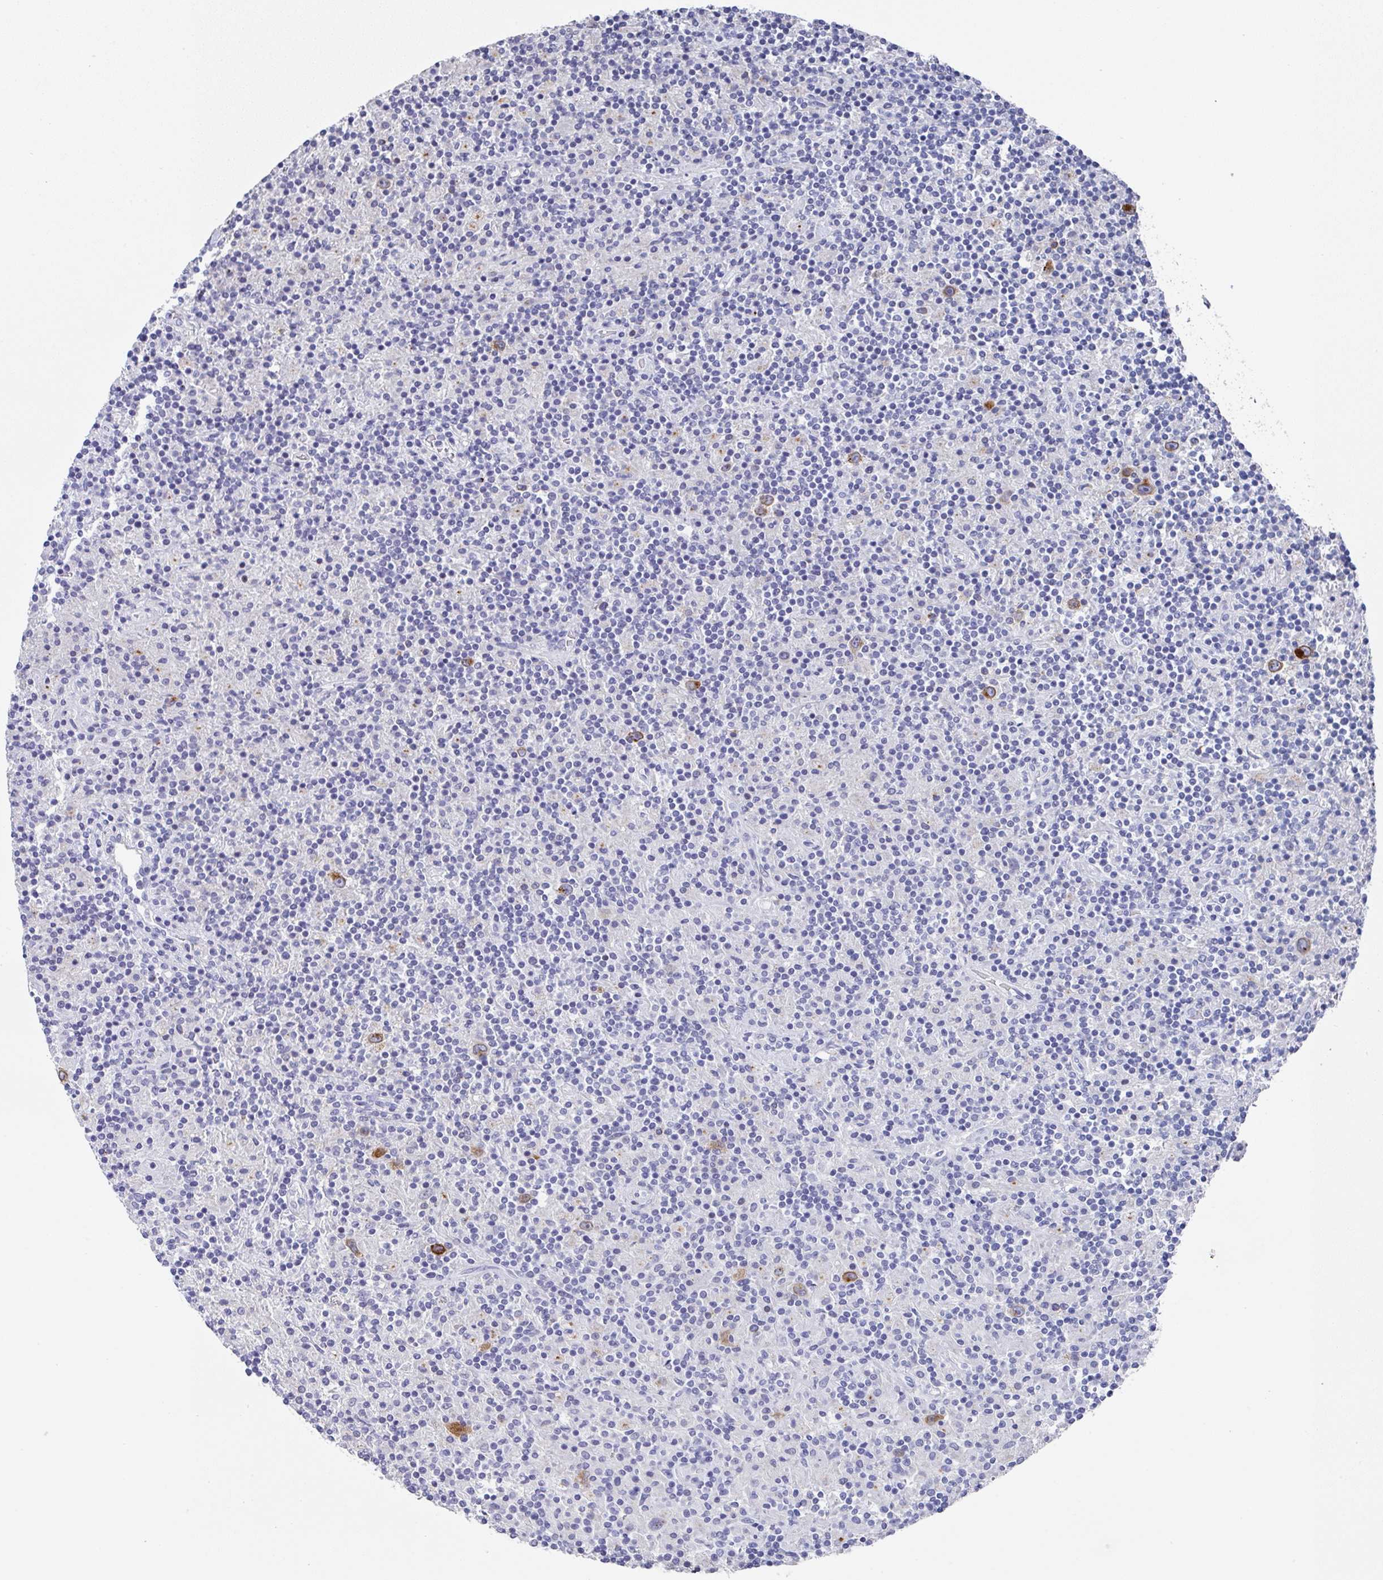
{"staining": {"intensity": "moderate", "quantity": ">75%", "location": "cytoplasmic/membranous"}, "tissue": "lymphoma", "cell_type": "Tumor cells", "image_type": "cancer", "snomed": [{"axis": "morphology", "description": "Hodgkin's disease, NOS"}, {"axis": "topography", "description": "Lymph node"}], "caption": "This is an image of immunohistochemistry staining of lymphoma, which shows moderate positivity in the cytoplasmic/membranous of tumor cells.", "gene": "TNFRSF8", "patient": {"sex": "male", "age": 70}}